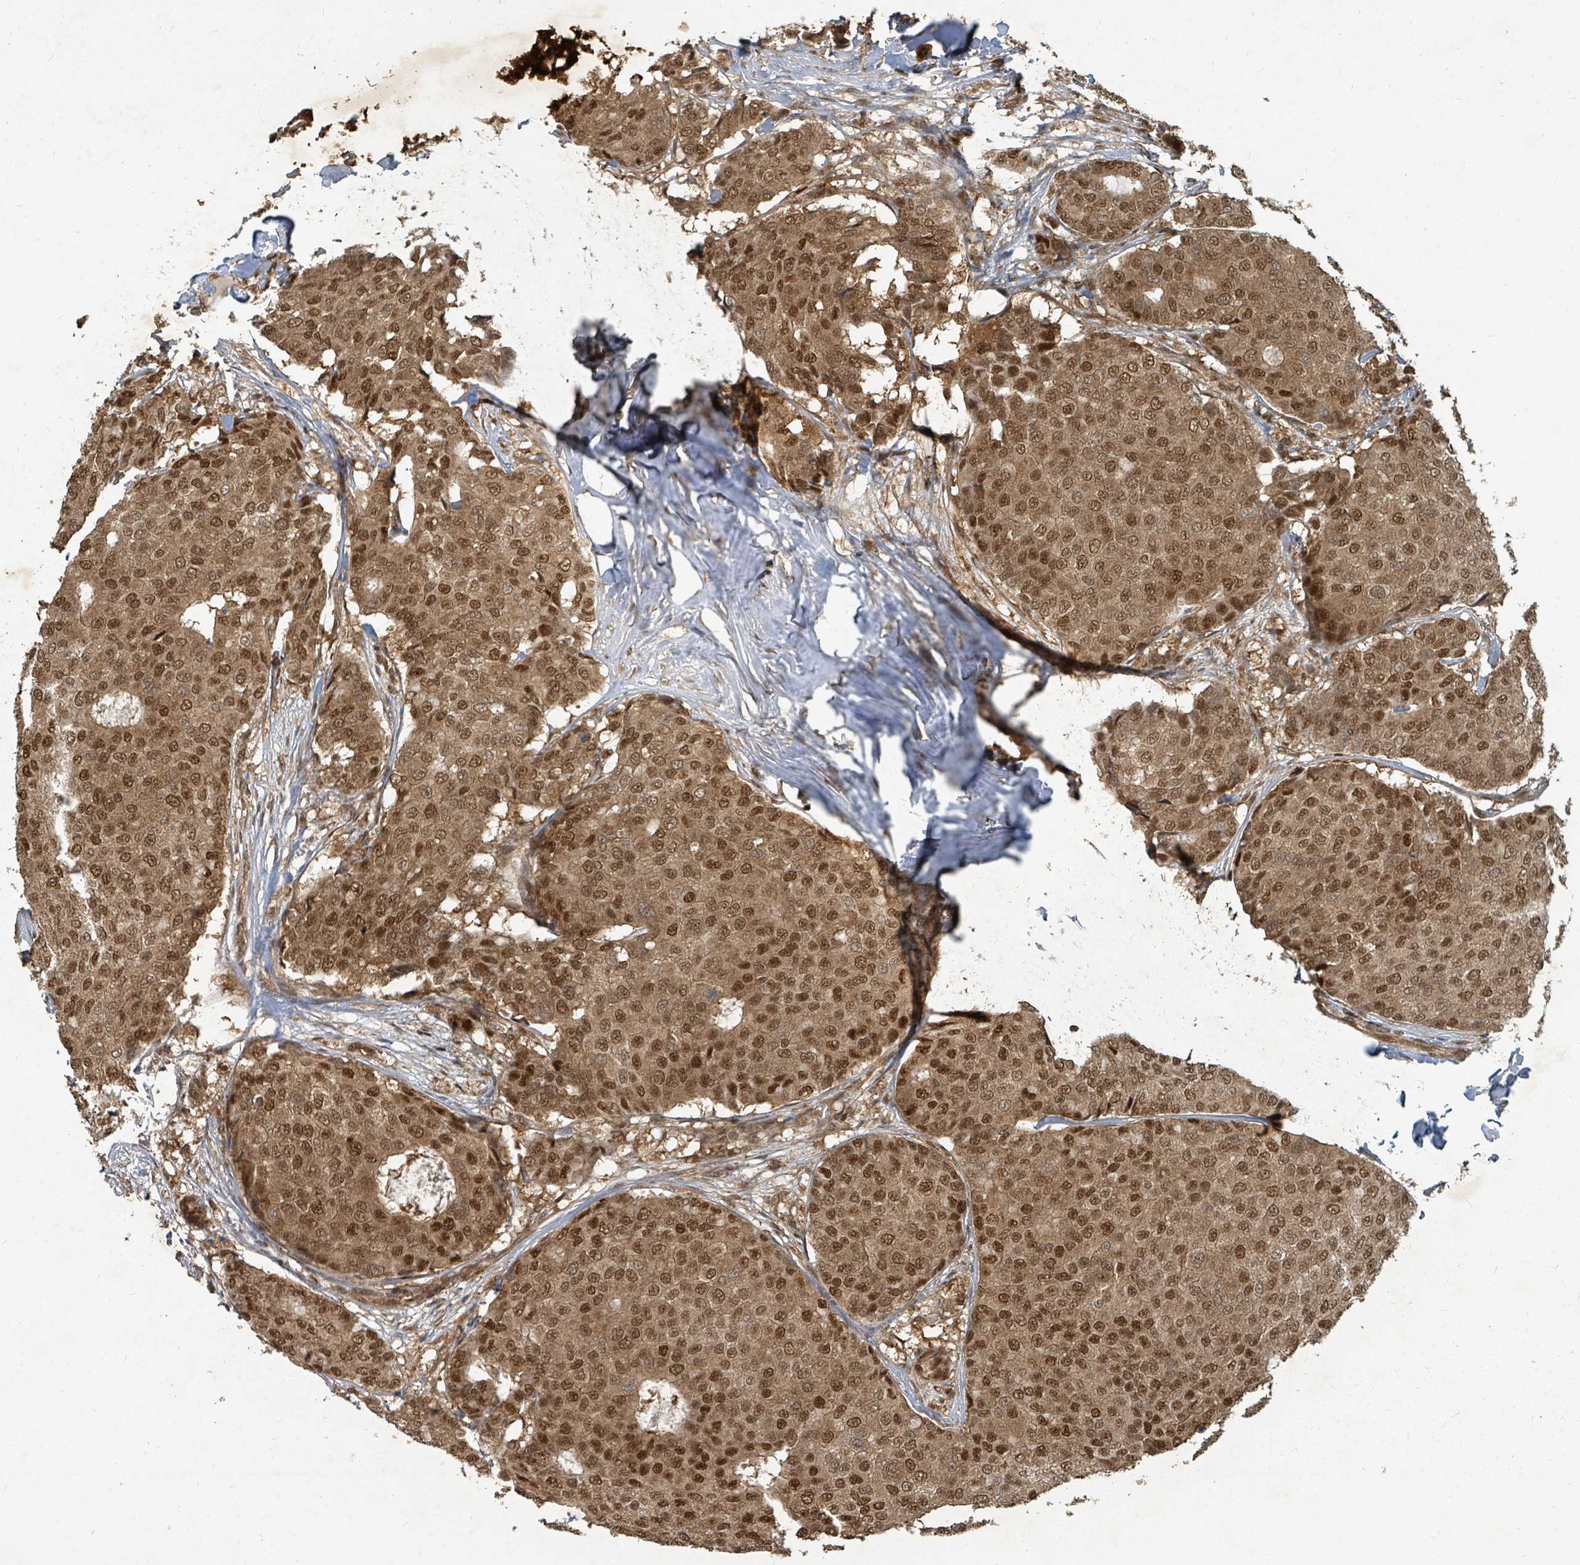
{"staining": {"intensity": "moderate", "quantity": ">75%", "location": "cytoplasmic/membranous,nuclear"}, "tissue": "breast cancer", "cell_type": "Tumor cells", "image_type": "cancer", "snomed": [{"axis": "morphology", "description": "Duct carcinoma"}, {"axis": "topography", "description": "Breast"}], "caption": "Tumor cells demonstrate moderate cytoplasmic/membranous and nuclear expression in approximately >75% of cells in invasive ductal carcinoma (breast).", "gene": "KDM4E", "patient": {"sex": "female", "age": 75}}